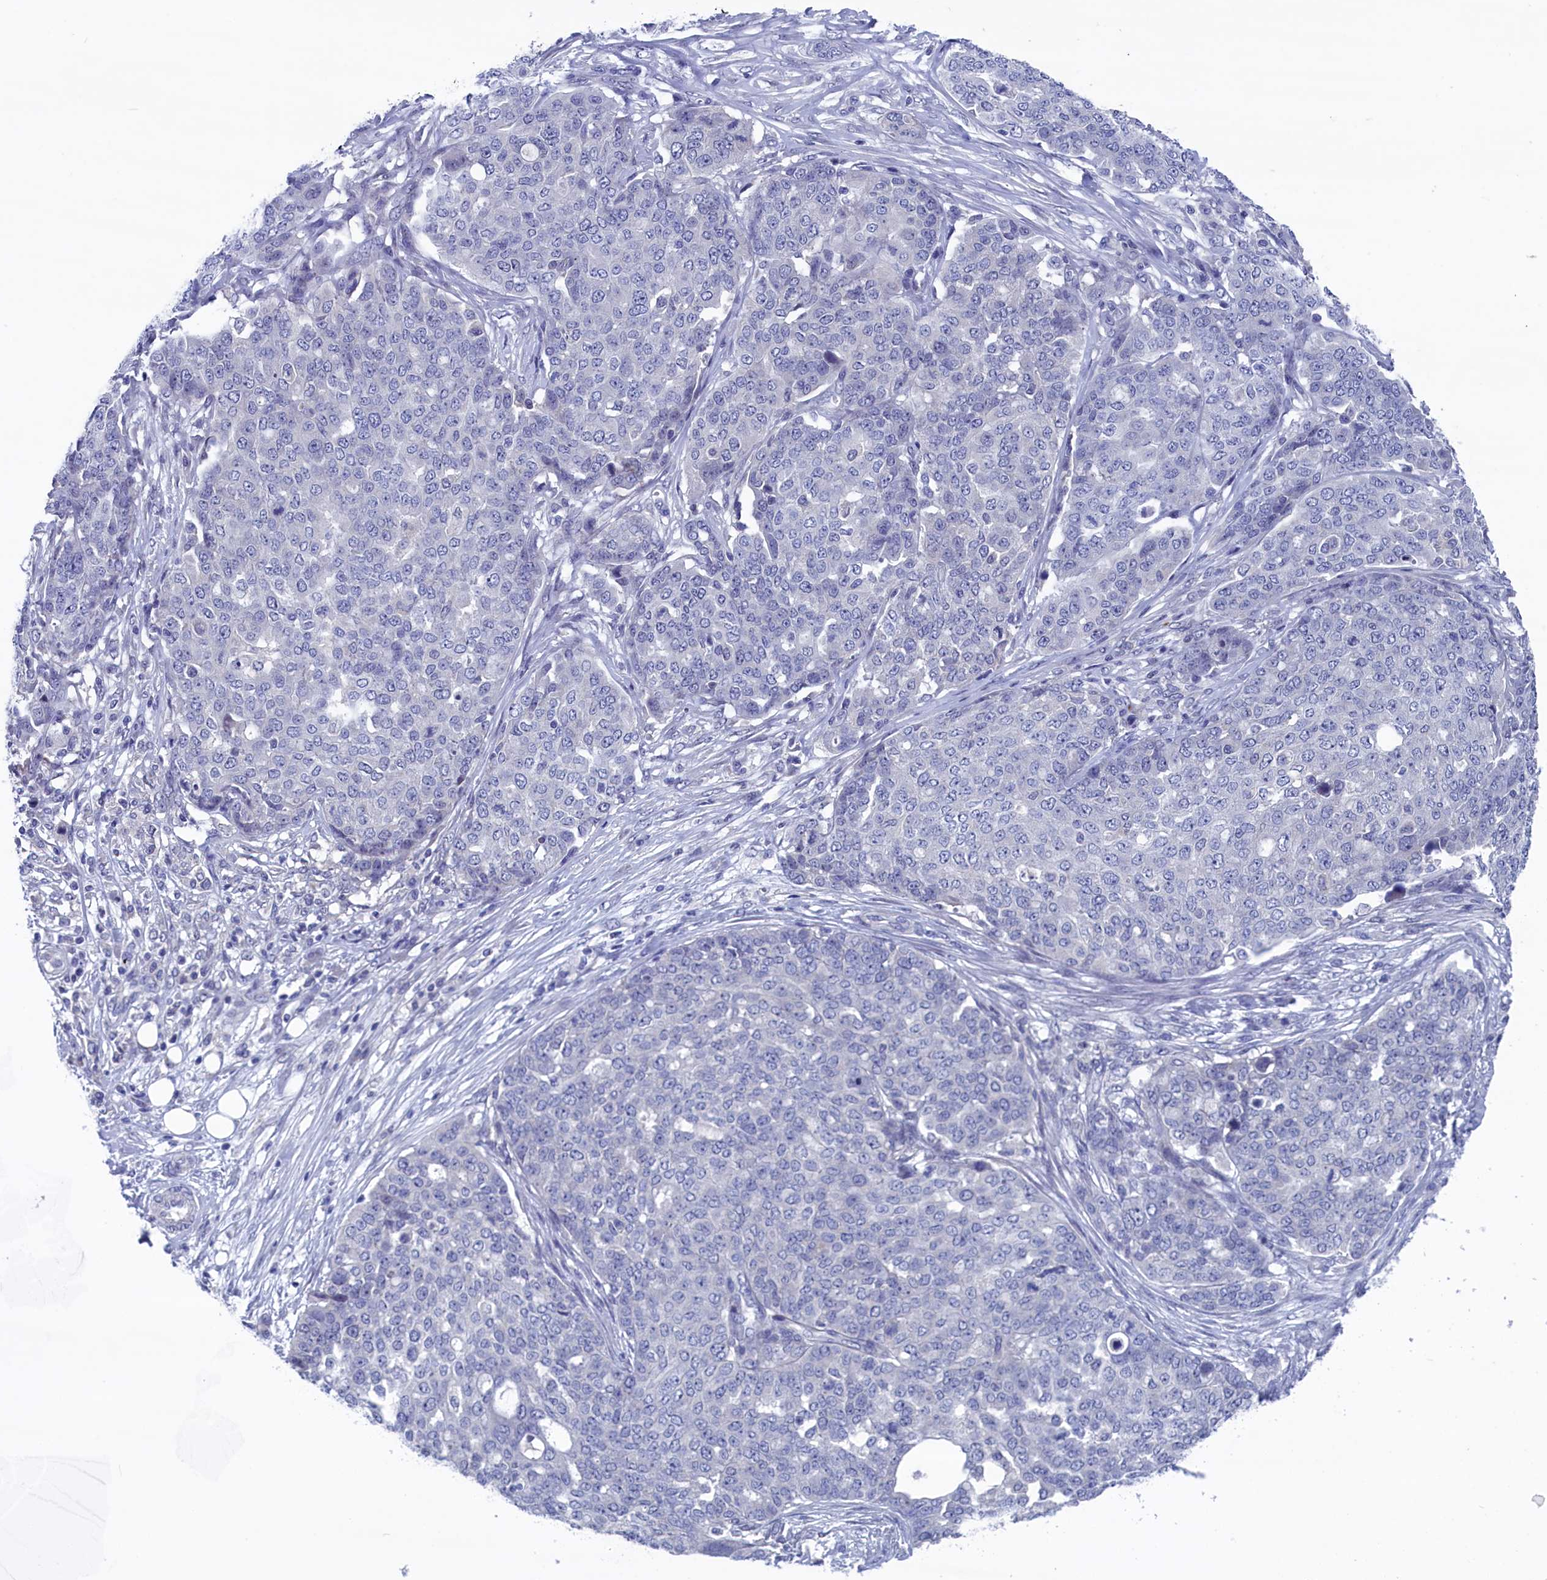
{"staining": {"intensity": "negative", "quantity": "none", "location": "none"}, "tissue": "ovarian cancer", "cell_type": "Tumor cells", "image_type": "cancer", "snomed": [{"axis": "morphology", "description": "Cystadenocarcinoma, serous, NOS"}, {"axis": "topography", "description": "Soft tissue"}, {"axis": "topography", "description": "Ovary"}], "caption": "IHC micrograph of human serous cystadenocarcinoma (ovarian) stained for a protein (brown), which demonstrates no positivity in tumor cells. (DAB immunohistochemistry (IHC) with hematoxylin counter stain).", "gene": "SPATA13", "patient": {"sex": "female", "age": 57}}